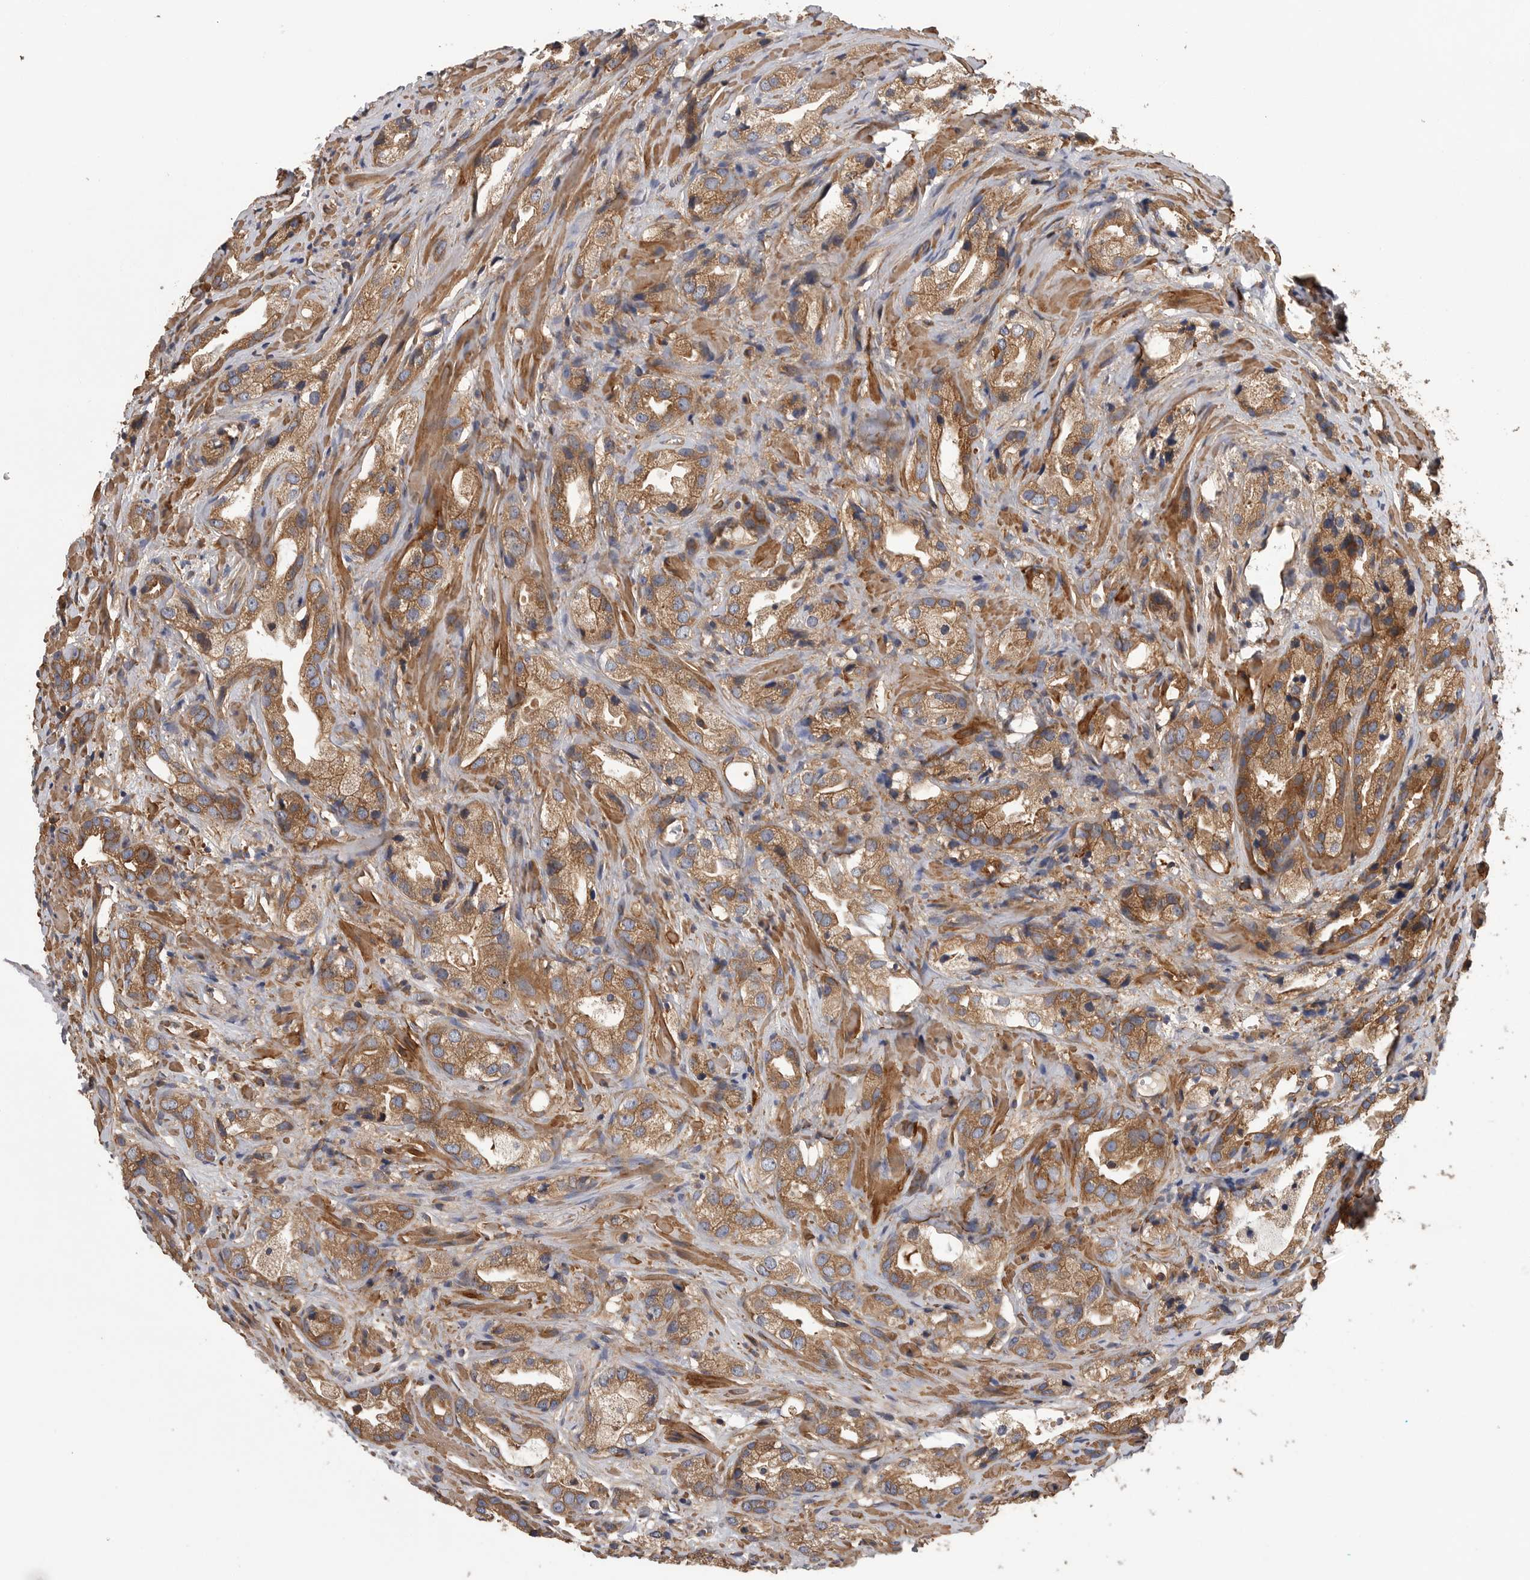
{"staining": {"intensity": "moderate", "quantity": ">75%", "location": "cytoplasmic/membranous"}, "tissue": "prostate cancer", "cell_type": "Tumor cells", "image_type": "cancer", "snomed": [{"axis": "morphology", "description": "Adenocarcinoma, High grade"}, {"axis": "topography", "description": "Prostate"}], "caption": "A brown stain shows moderate cytoplasmic/membranous staining of a protein in human high-grade adenocarcinoma (prostate) tumor cells. (DAB (3,3'-diaminobenzidine) = brown stain, brightfield microscopy at high magnification).", "gene": "OXR1", "patient": {"sex": "male", "age": 63}}